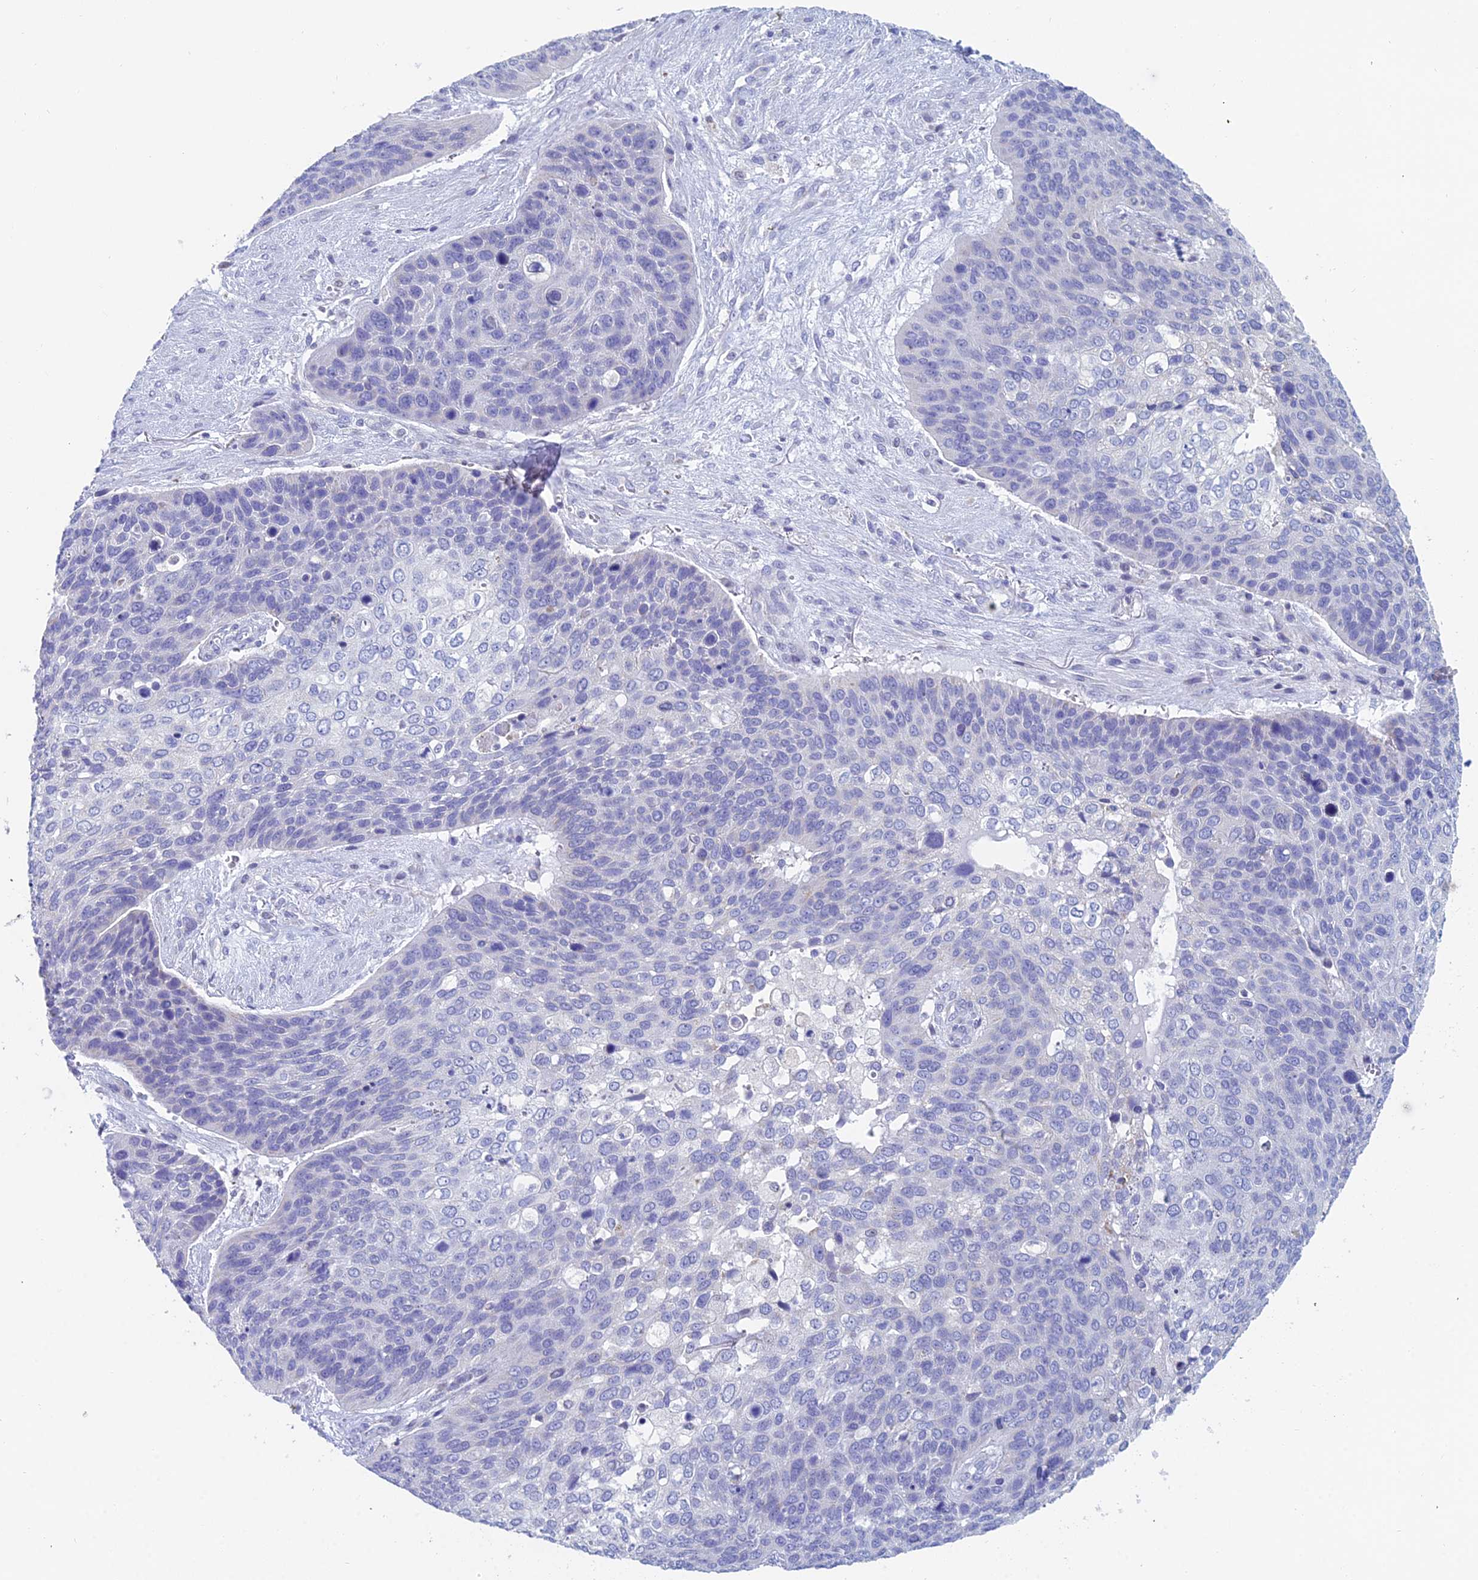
{"staining": {"intensity": "negative", "quantity": "none", "location": "none"}, "tissue": "skin cancer", "cell_type": "Tumor cells", "image_type": "cancer", "snomed": [{"axis": "morphology", "description": "Basal cell carcinoma"}, {"axis": "topography", "description": "Skin"}], "caption": "Tumor cells are negative for protein expression in human basal cell carcinoma (skin).", "gene": "ACSM1", "patient": {"sex": "female", "age": 74}}